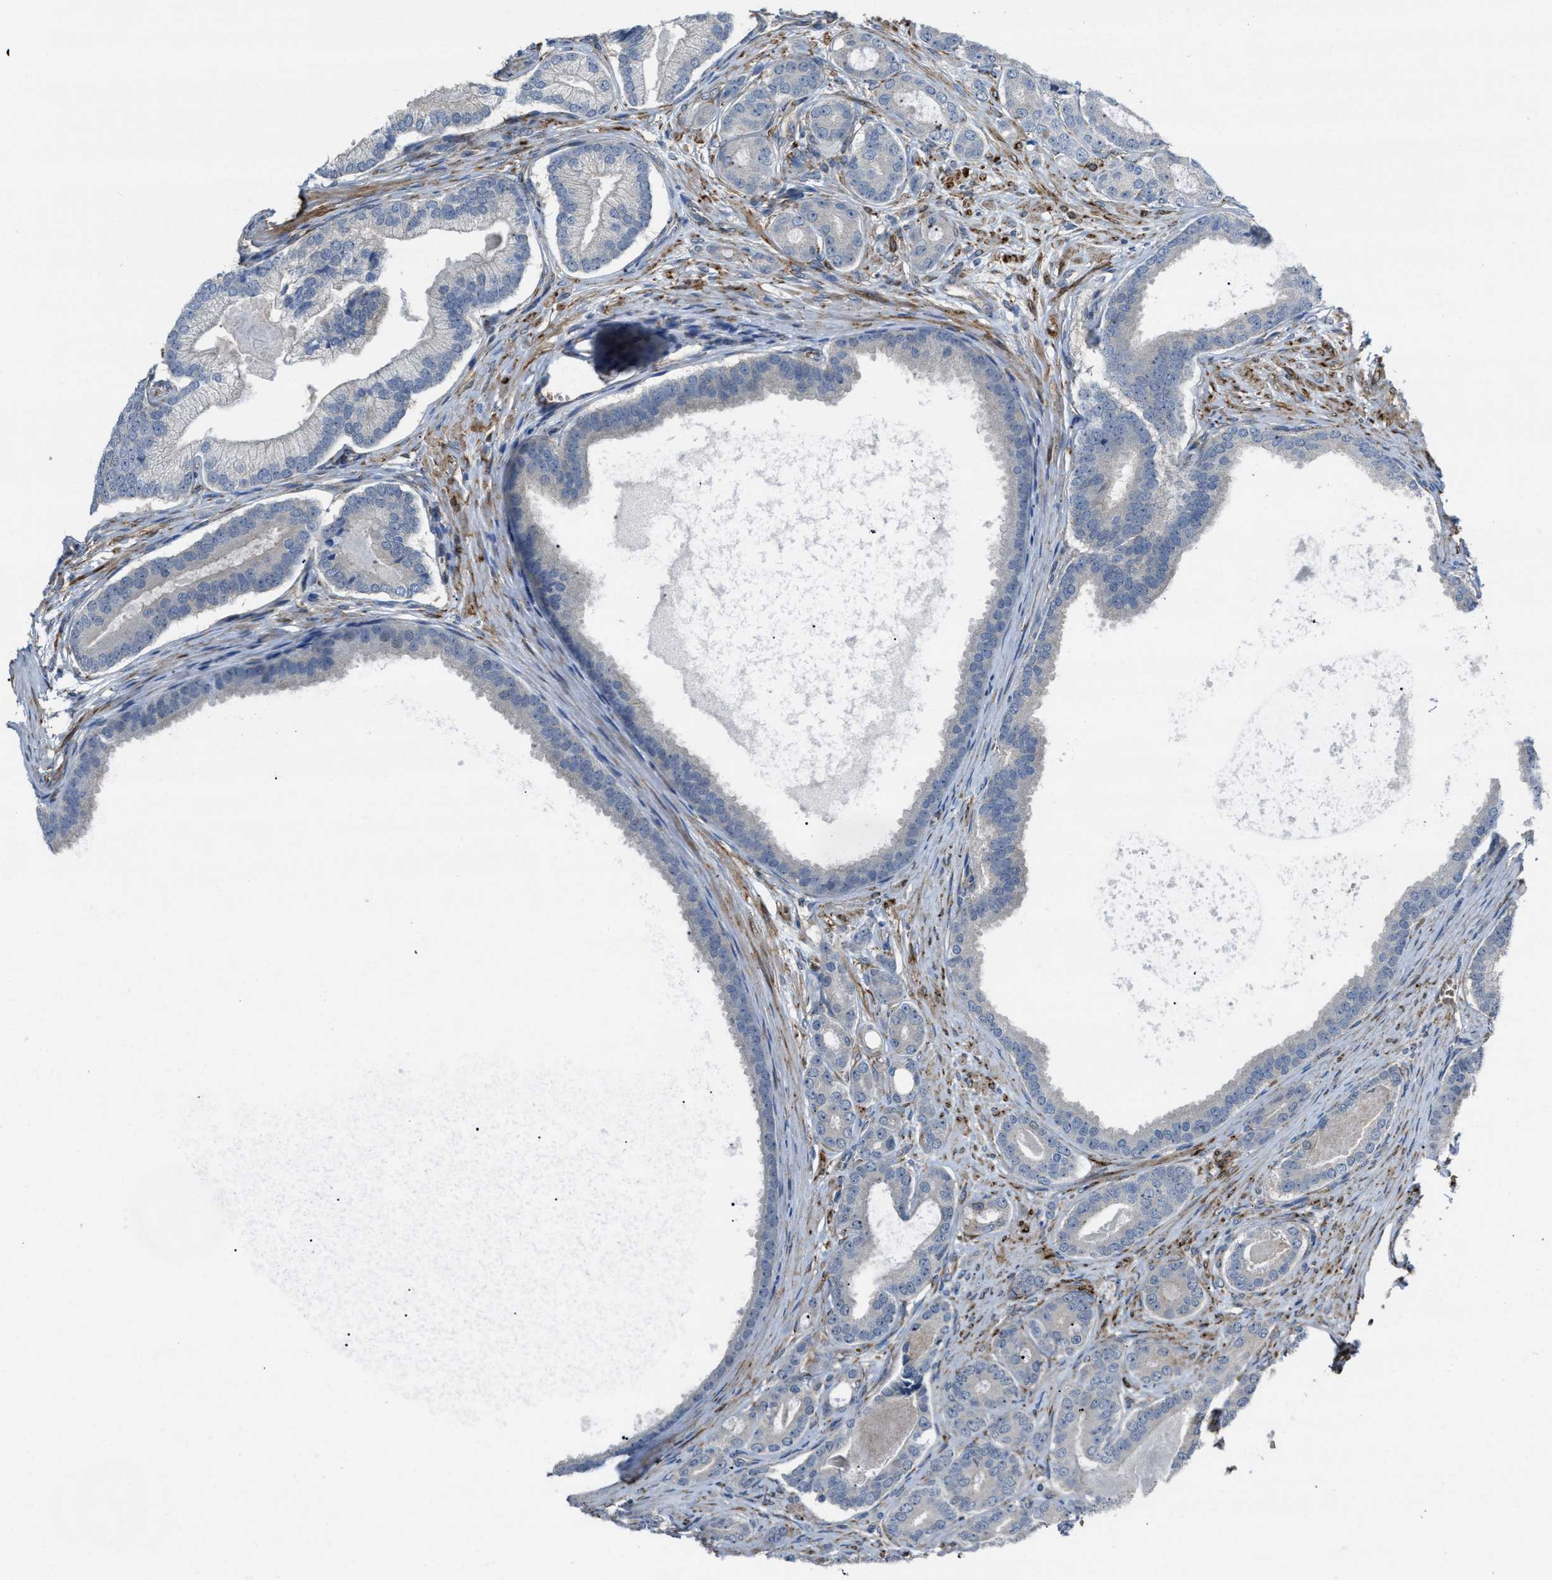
{"staining": {"intensity": "negative", "quantity": "none", "location": "none"}, "tissue": "prostate cancer", "cell_type": "Tumor cells", "image_type": "cancer", "snomed": [{"axis": "morphology", "description": "Adenocarcinoma, High grade"}, {"axis": "topography", "description": "Prostate"}], "caption": "DAB immunohistochemical staining of prostate cancer reveals no significant expression in tumor cells.", "gene": "SELENOM", "patient": {"sex": "male", "age": 60}}